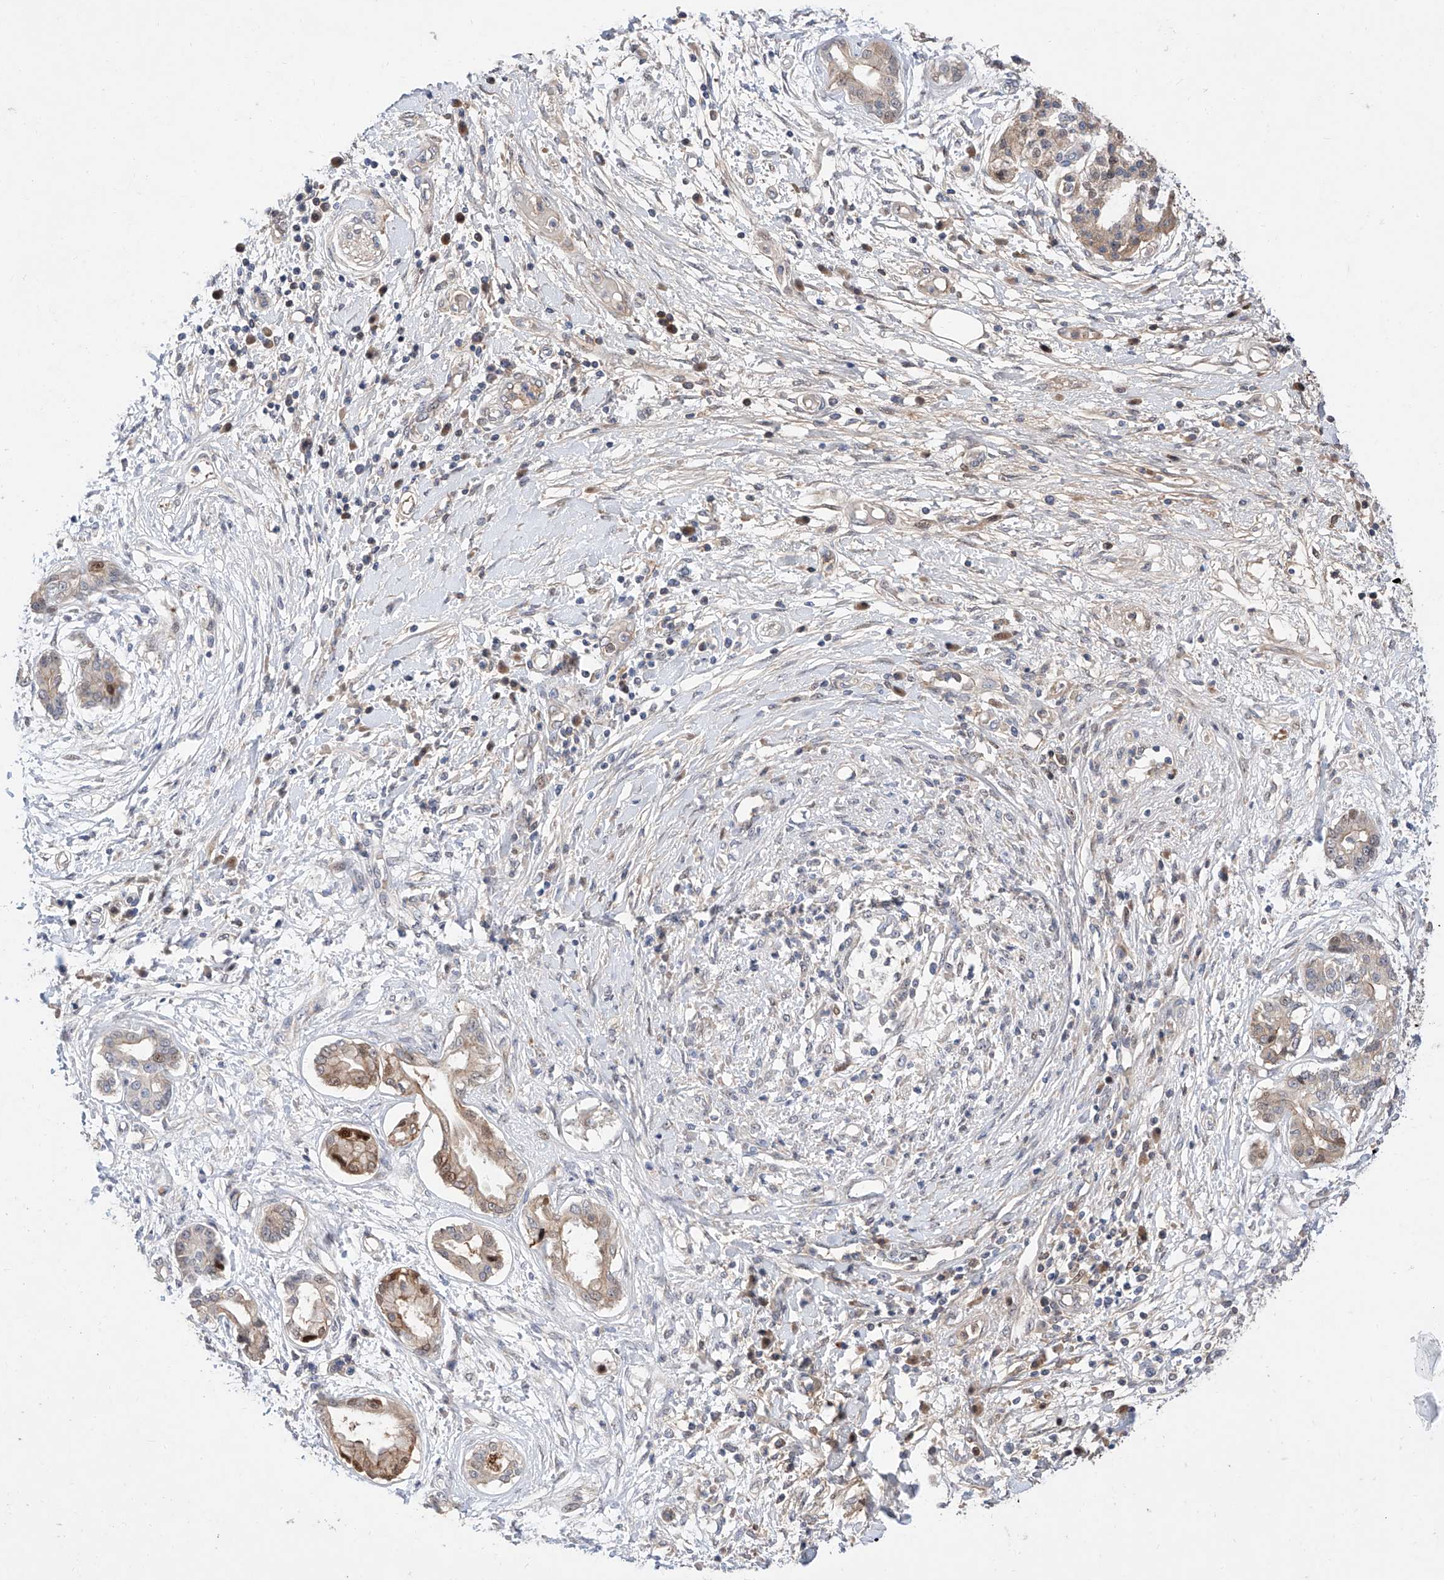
{"staining": {"intensity": "moderate", "quantity": "<25%", "location": "cytoplasmic/membranous,nuclear"}, "tissue": "pancreatic cancer", "cell_type": "Tumor cells", "image_type": "cancer", "snomed": [{"axis": "morphology", "description": "Adenocarcinoma, NOS"}, {"axis": "topography", "description": "Pancreas"}], "caption": "About <25% of tumor cells in pancreatic cancer (adenocarcinoma) demonstrate moderate cytoplasmic/membranous and nuclear protein expression as visualized by brown immunohistochemical staining.", "gene": "FUCA2", "patient": {"sex": "female", "age": 56}}